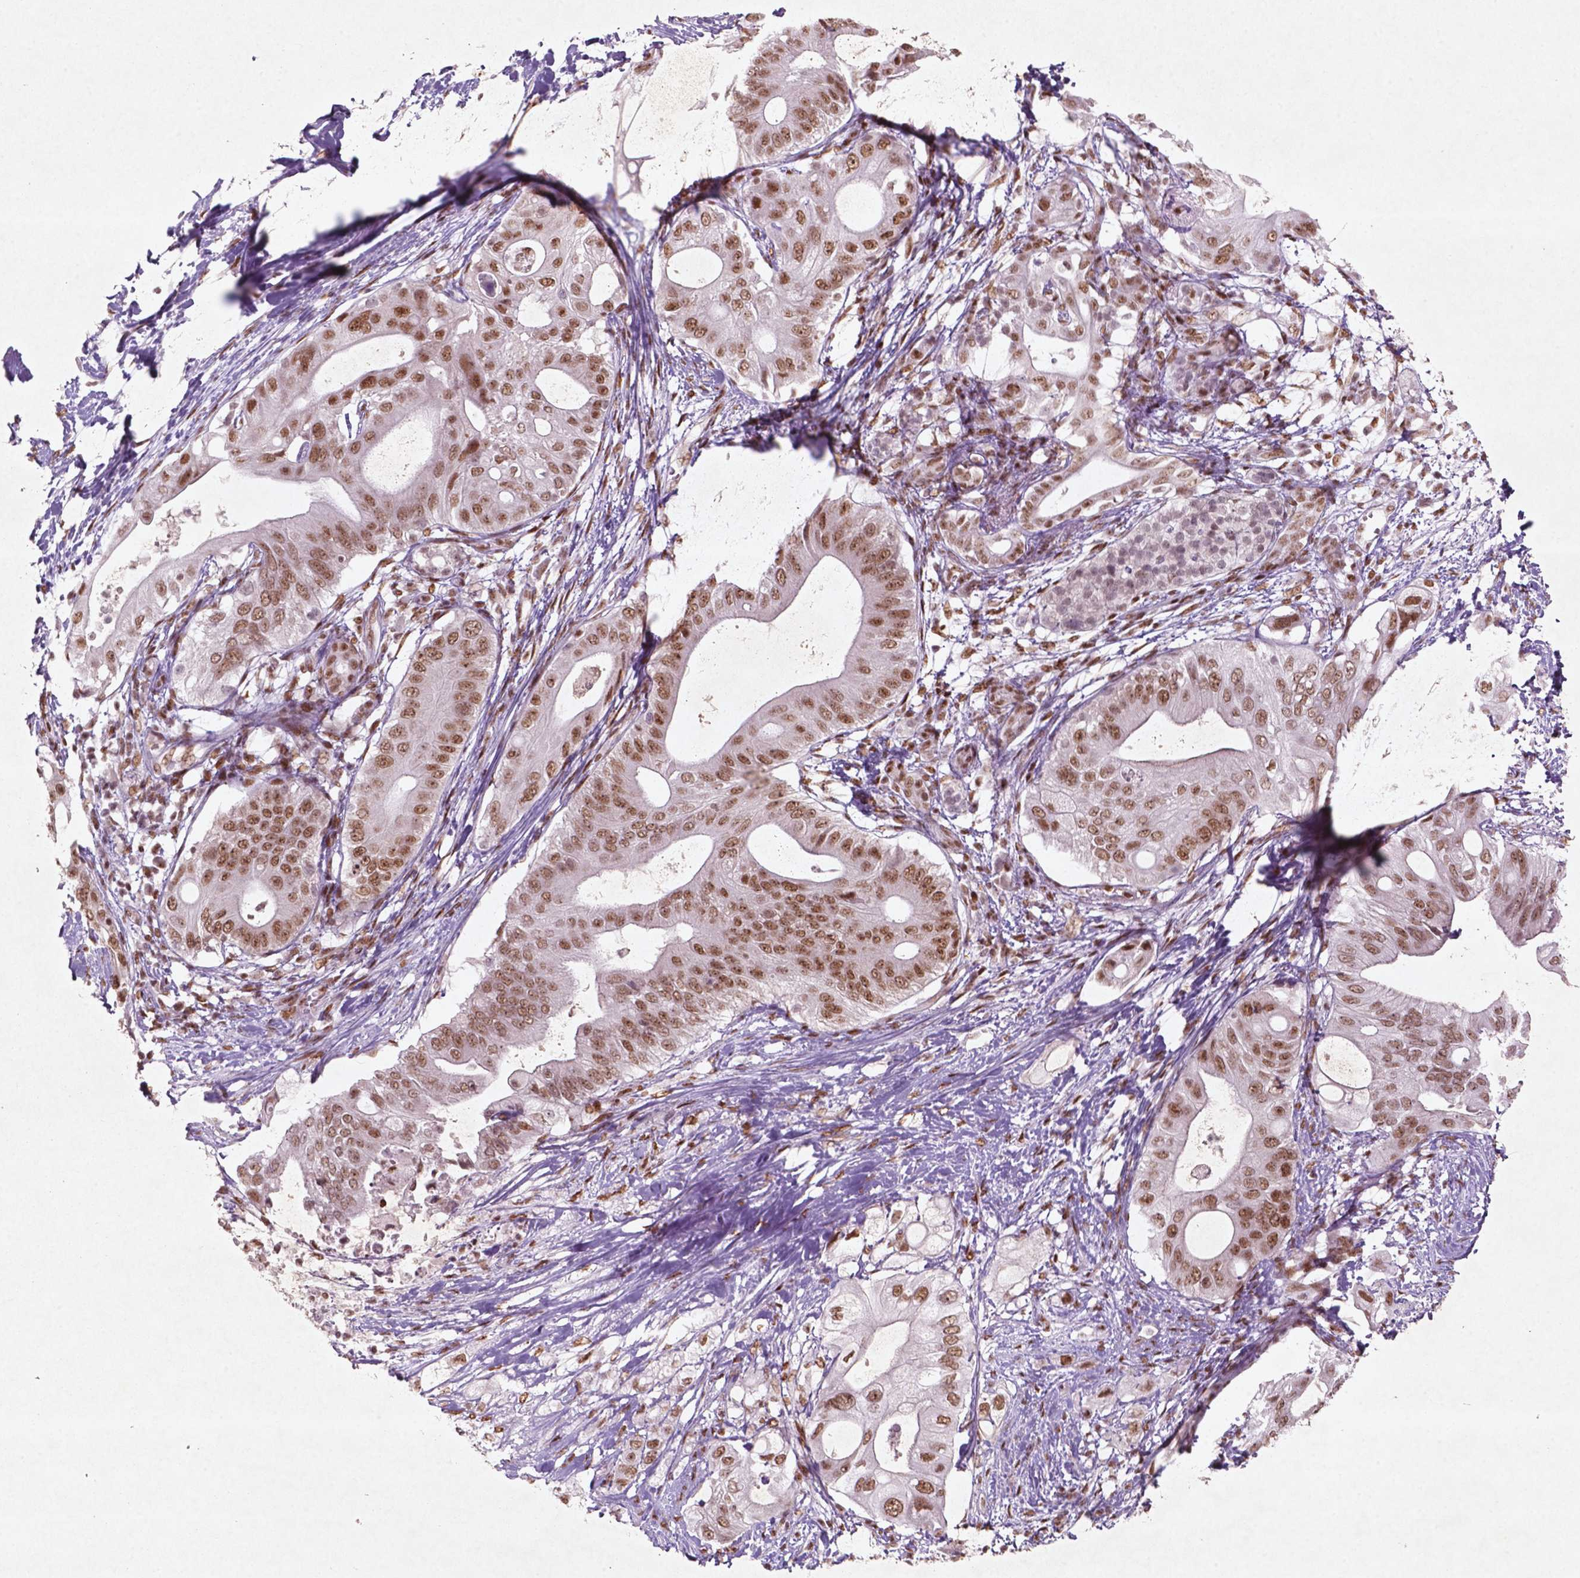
{"staining": {"intensity": "moderate", "quantity": ">75%", "location": "nuclear"}, "tissue": "pancreatic cancer", "cell_type": "Tumor cells", "image_type": "cancer", "snomed": [{"axis": "morphology", "description": "Adenocarcinoma, NOS"}, {"axis": "topography", "description": "Pancreas"}], "caption": "Immunohistochemistry (IHC) of human pancreatic cancer shows medium levels of moderate nuclear expression in about >75% of tumor cells. Nuclei are stained in blue.", "gene": "HMG20B", "patient": {"sex": "female", "age": 72}}